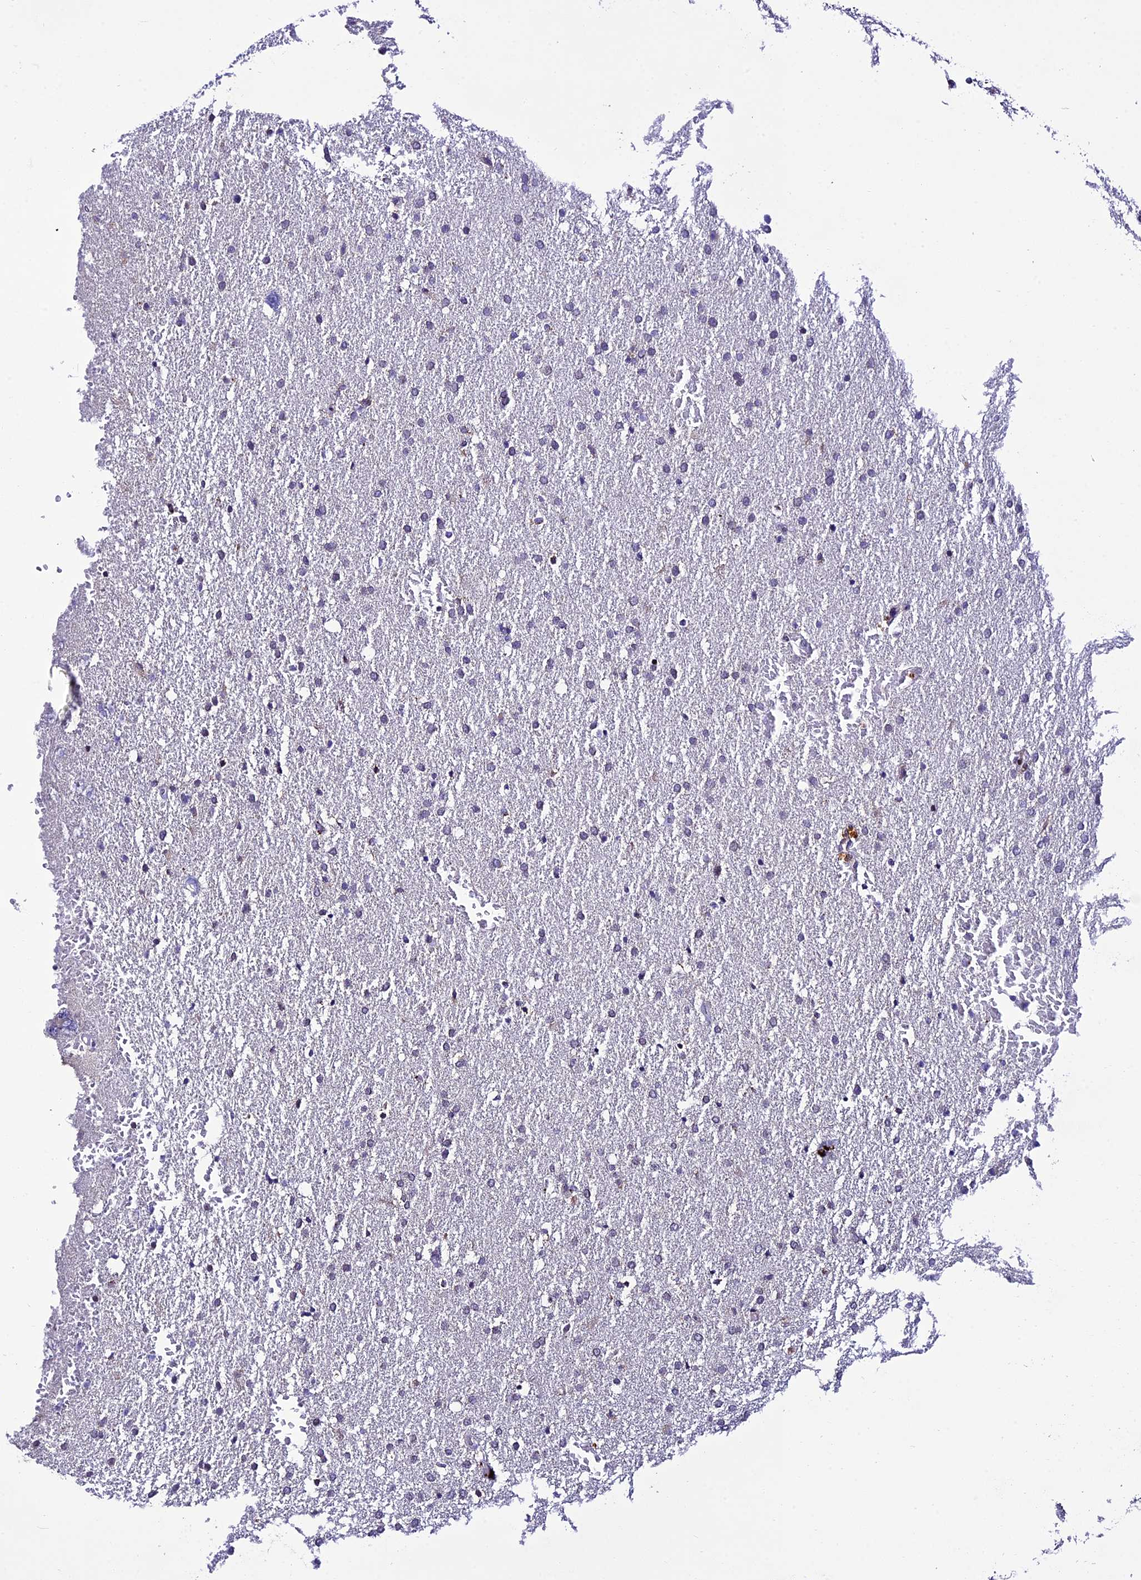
{"staining": {"intensity": "negative", "quantity": "none", "location": "none"}, "tissue": "glioma", "cell_type": "Tumor cells", "image_type": "cancer", "snomed": [{"axis": "morphology", "description": "Glioma, malignant, High grade"}, {"axis": "topography", "description": "Brain"}], "caption": "This is an IHC image of glioma. There is no positivity in tumor cells.", "gene": "HIC1", "patient": {"sex": "male", "age": 72}}